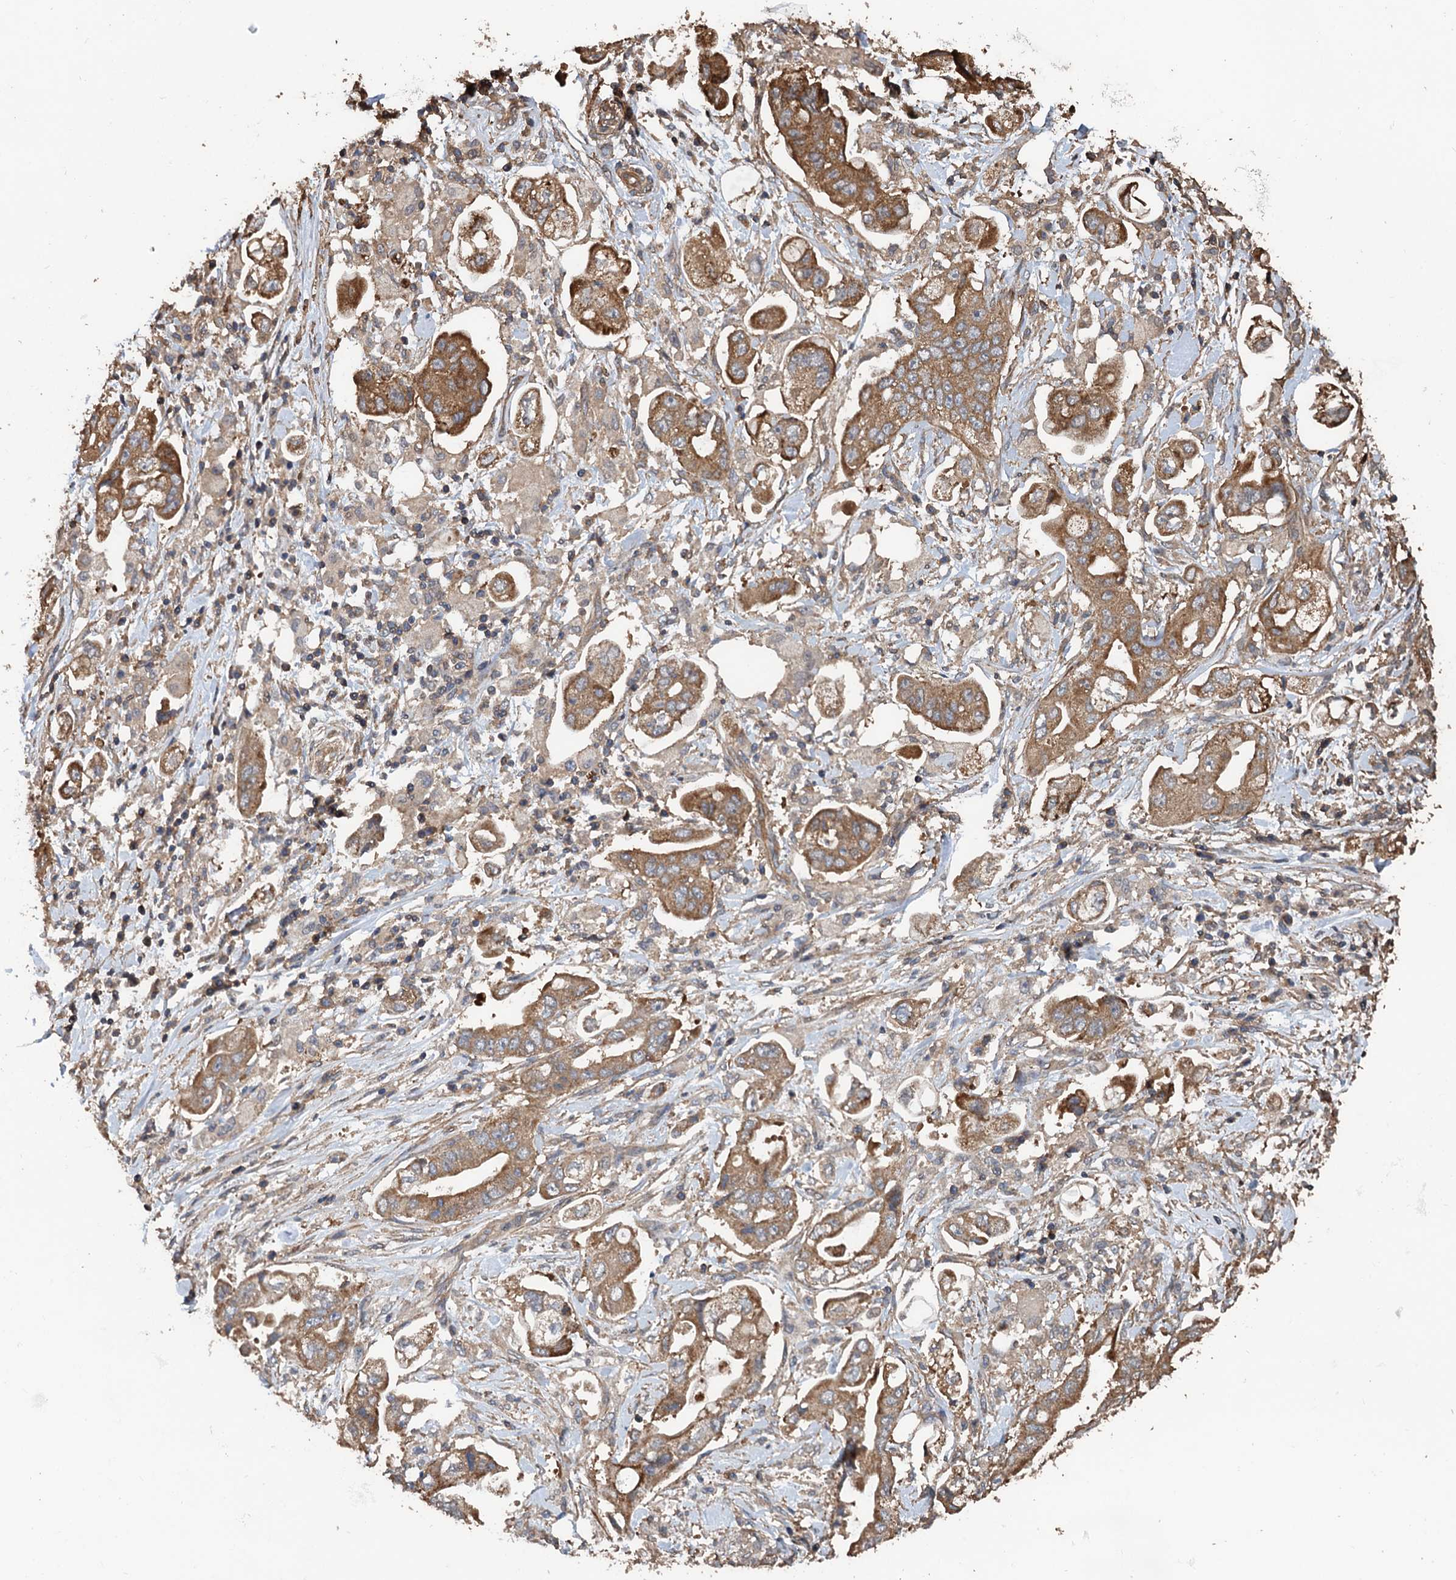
{"staining": {"intensity": "moderate", "quantity": ">75%", "location": "cytoplasmic/membranous"}, "tissue": "stomach cancer", "cell_type": "Tumor cells", "image_type": "cancer", "snomed": [{"axis": "morphology", "description": "Adenocarcinoma, NOS"}, {"axis": "topography", "description": "Stomach"}], "caption": "Protein expression by immunohistochemistry (IHC) demonstrates moderate cytoplasmic/membranous positivity in approximately >75% of tumor cells in stomach adenocarcinoma.", "gene": "PPP4R1", "patient": {"sex": "male", "age": 62}}